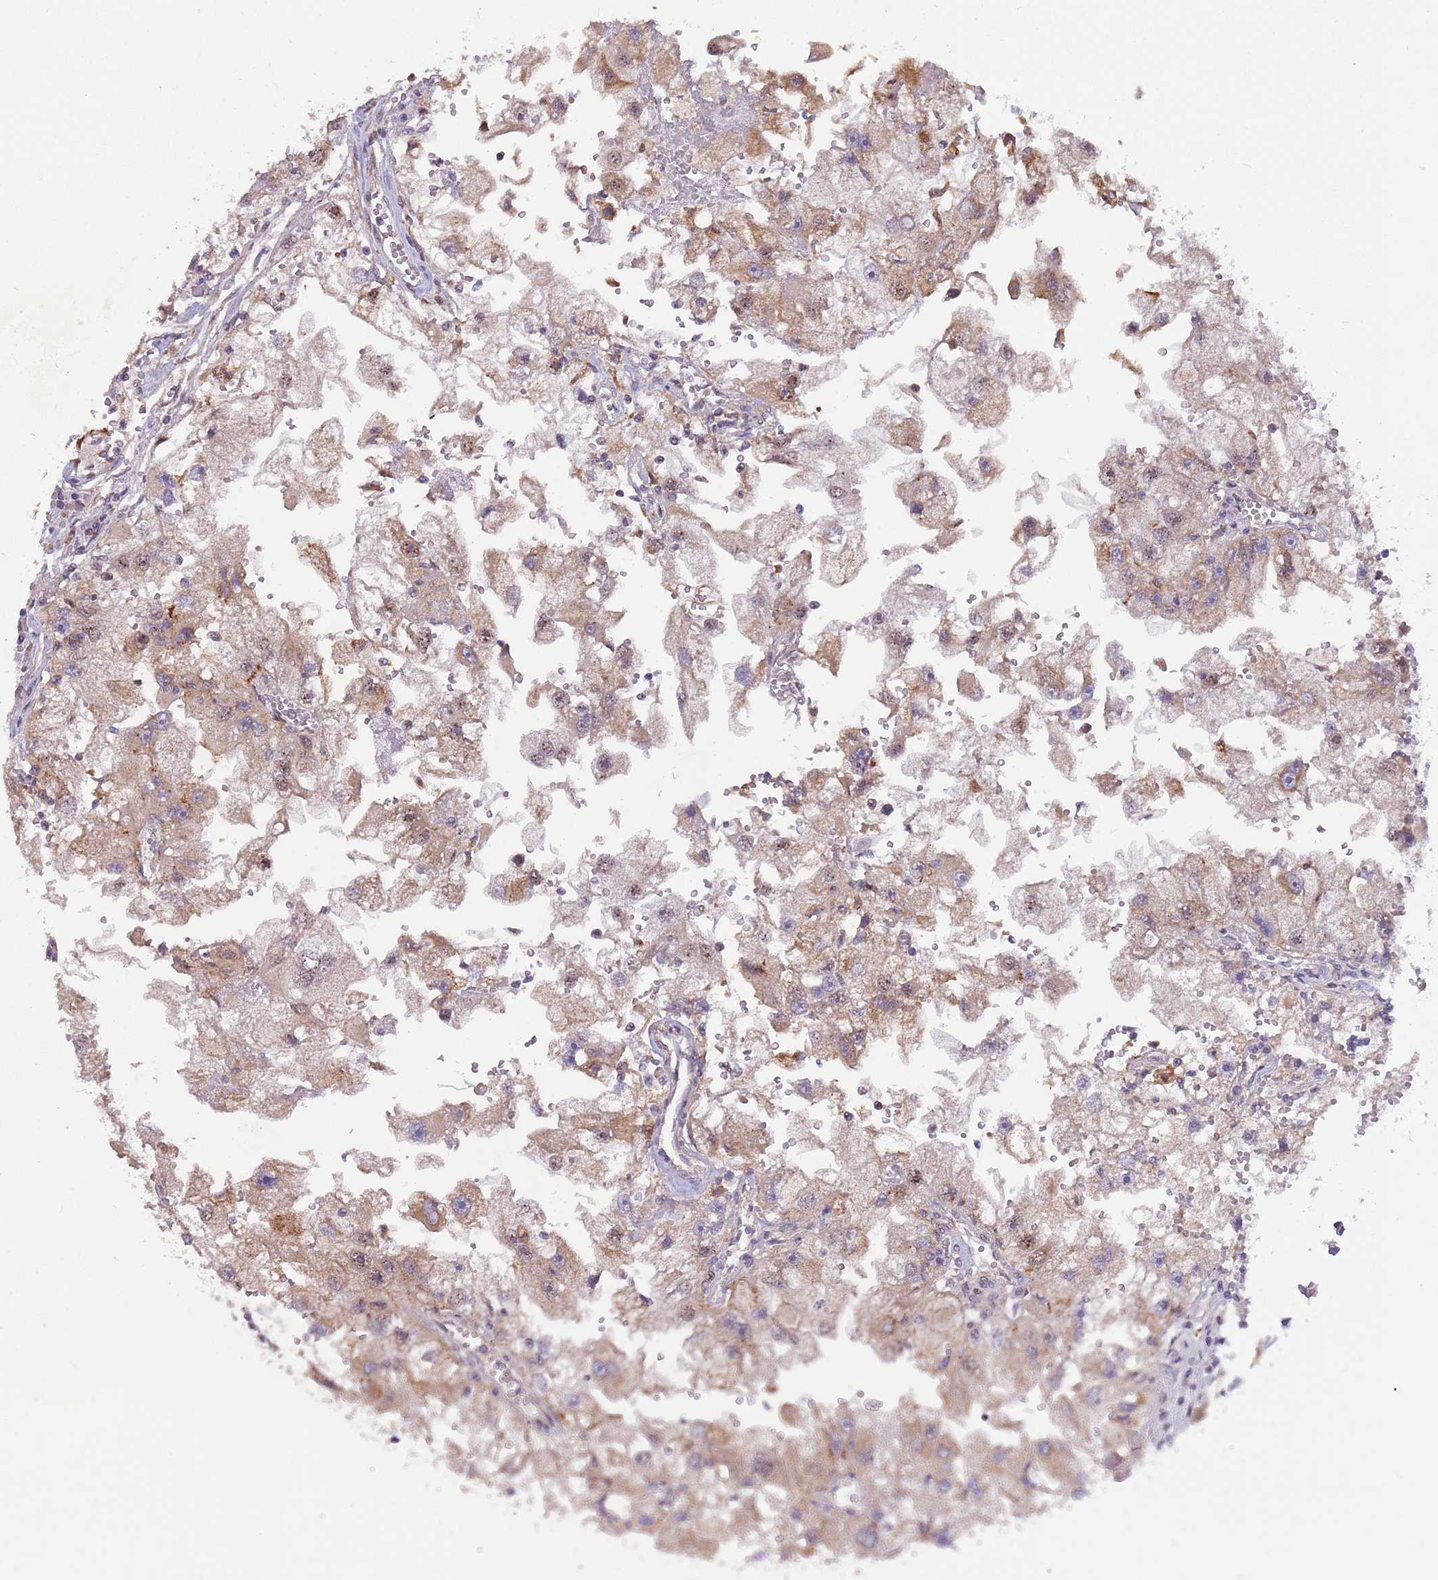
{"staining": {"intensity": "weak", "quantity": "25%-75%", "location": "cytoplasmic/membranous,nuclear"}, "tissue": "renal cancer", "cell_type": "Tumor cells", "image_type": "cancer", "snomed": [{"axis": "morphology", "description": "Adenocarcinoma, NOS"}, {"axis": "topography", "description": "Kidney"}], "caption": "Tumor cells display weak cytoplasmic/membranous and nuclear positivity in approximately 25%-75% of cells in renal cancer (adenocarcinoma).", "gene": "CCNJL", "patient": {"sex": "male", "age": 63}}